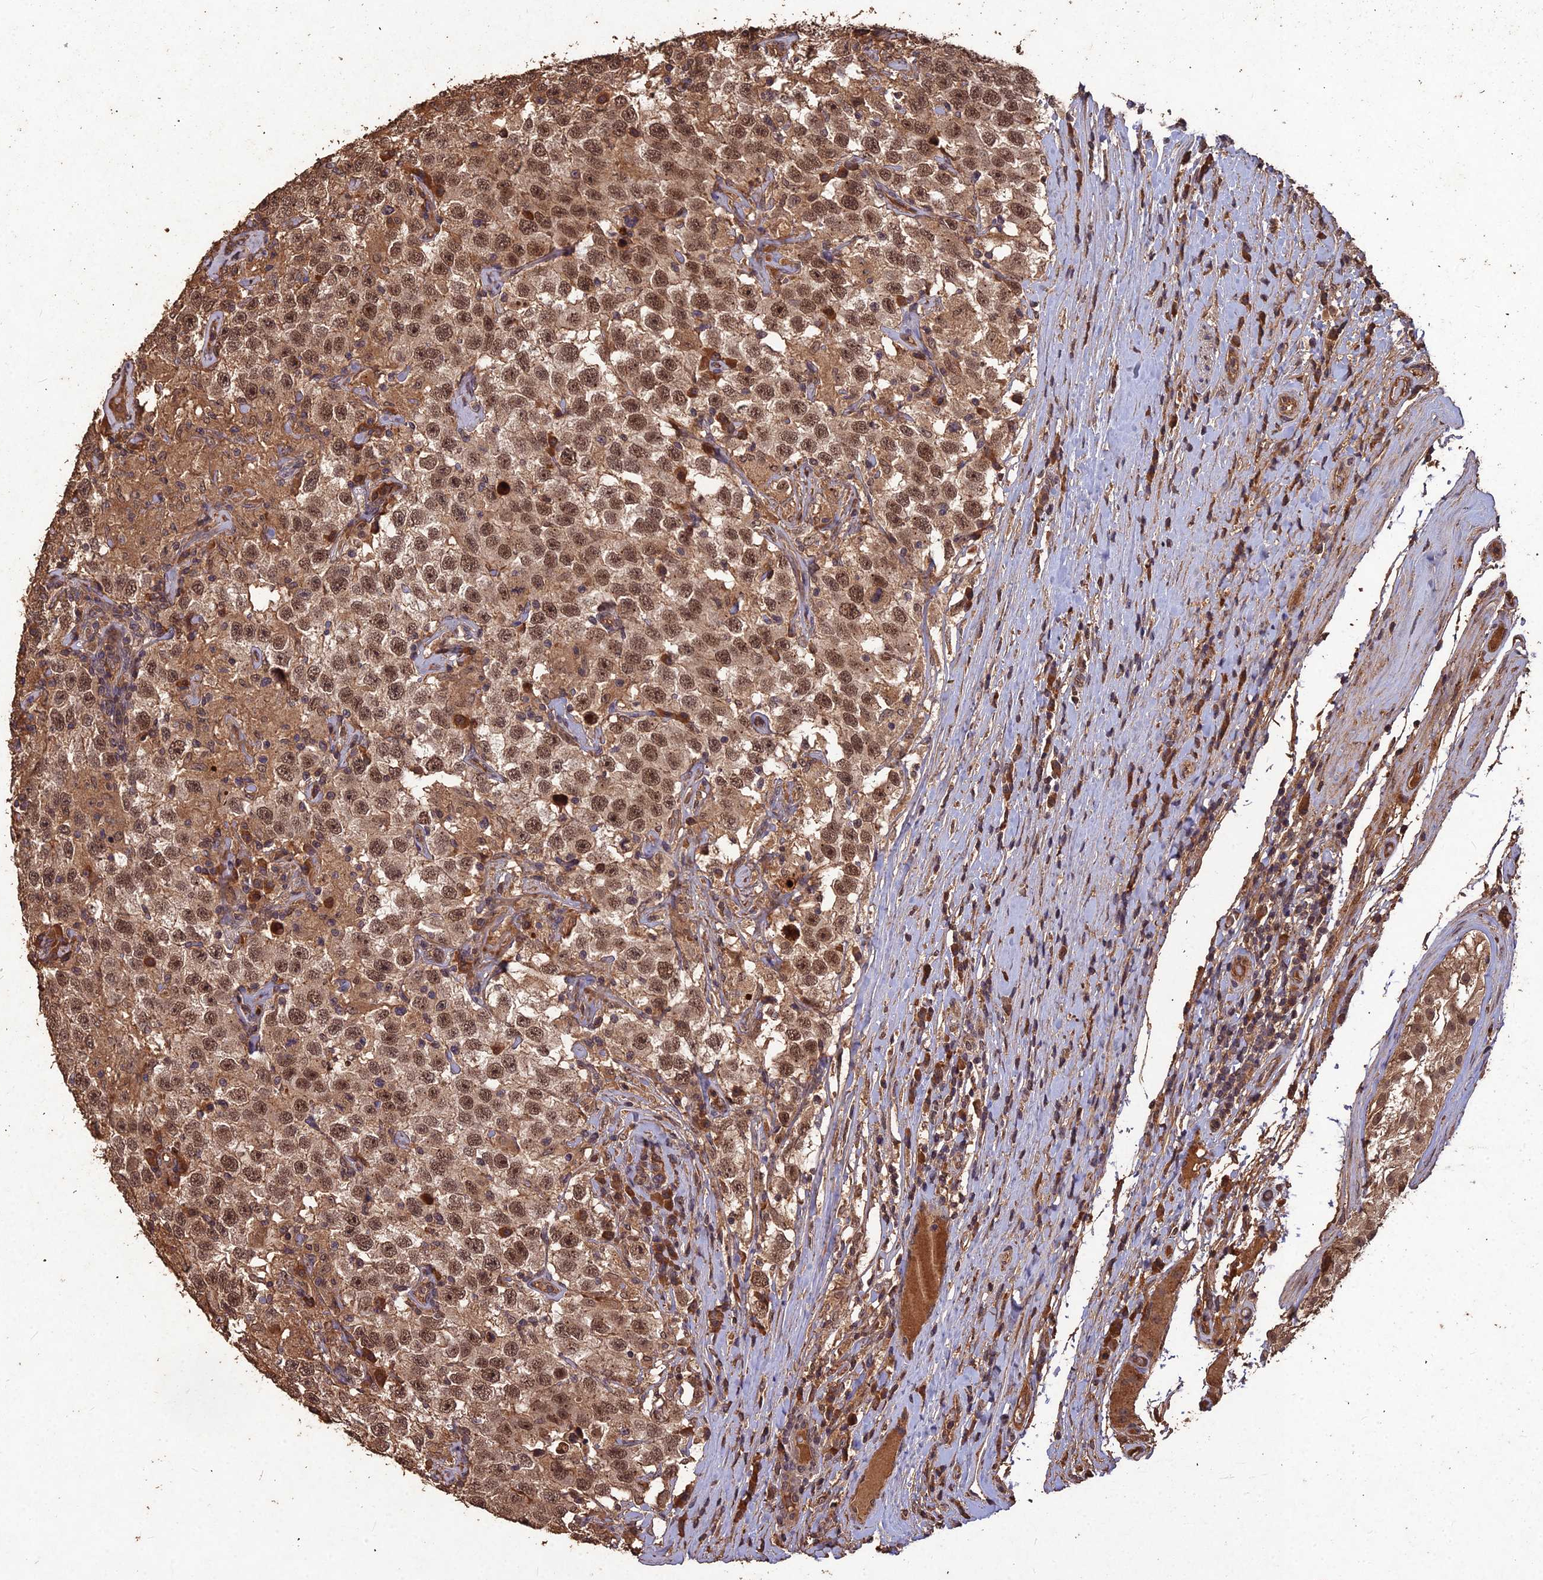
{"staining": {"intensity": "strong", "quantity": ">75%", "location": "cytoplasmic/membranous,nuclear"}, "tissue": "testis cancer", "cell_type": "Tumor cells", "image_type": "cancer", "snomed": [{"axis": "morphology", "description": "Seminoma, NOS"}, {"axis": "topography", "description": "Testis"}], "caption": "Protein positivity by immunohistochemistry exhibits strong cytoplasmic/membranous and nuclear expression in about >75% of tumor cells in testis cancer.", "gene": "SYMPK", "patient": {"sex": "male", "age": 41}}